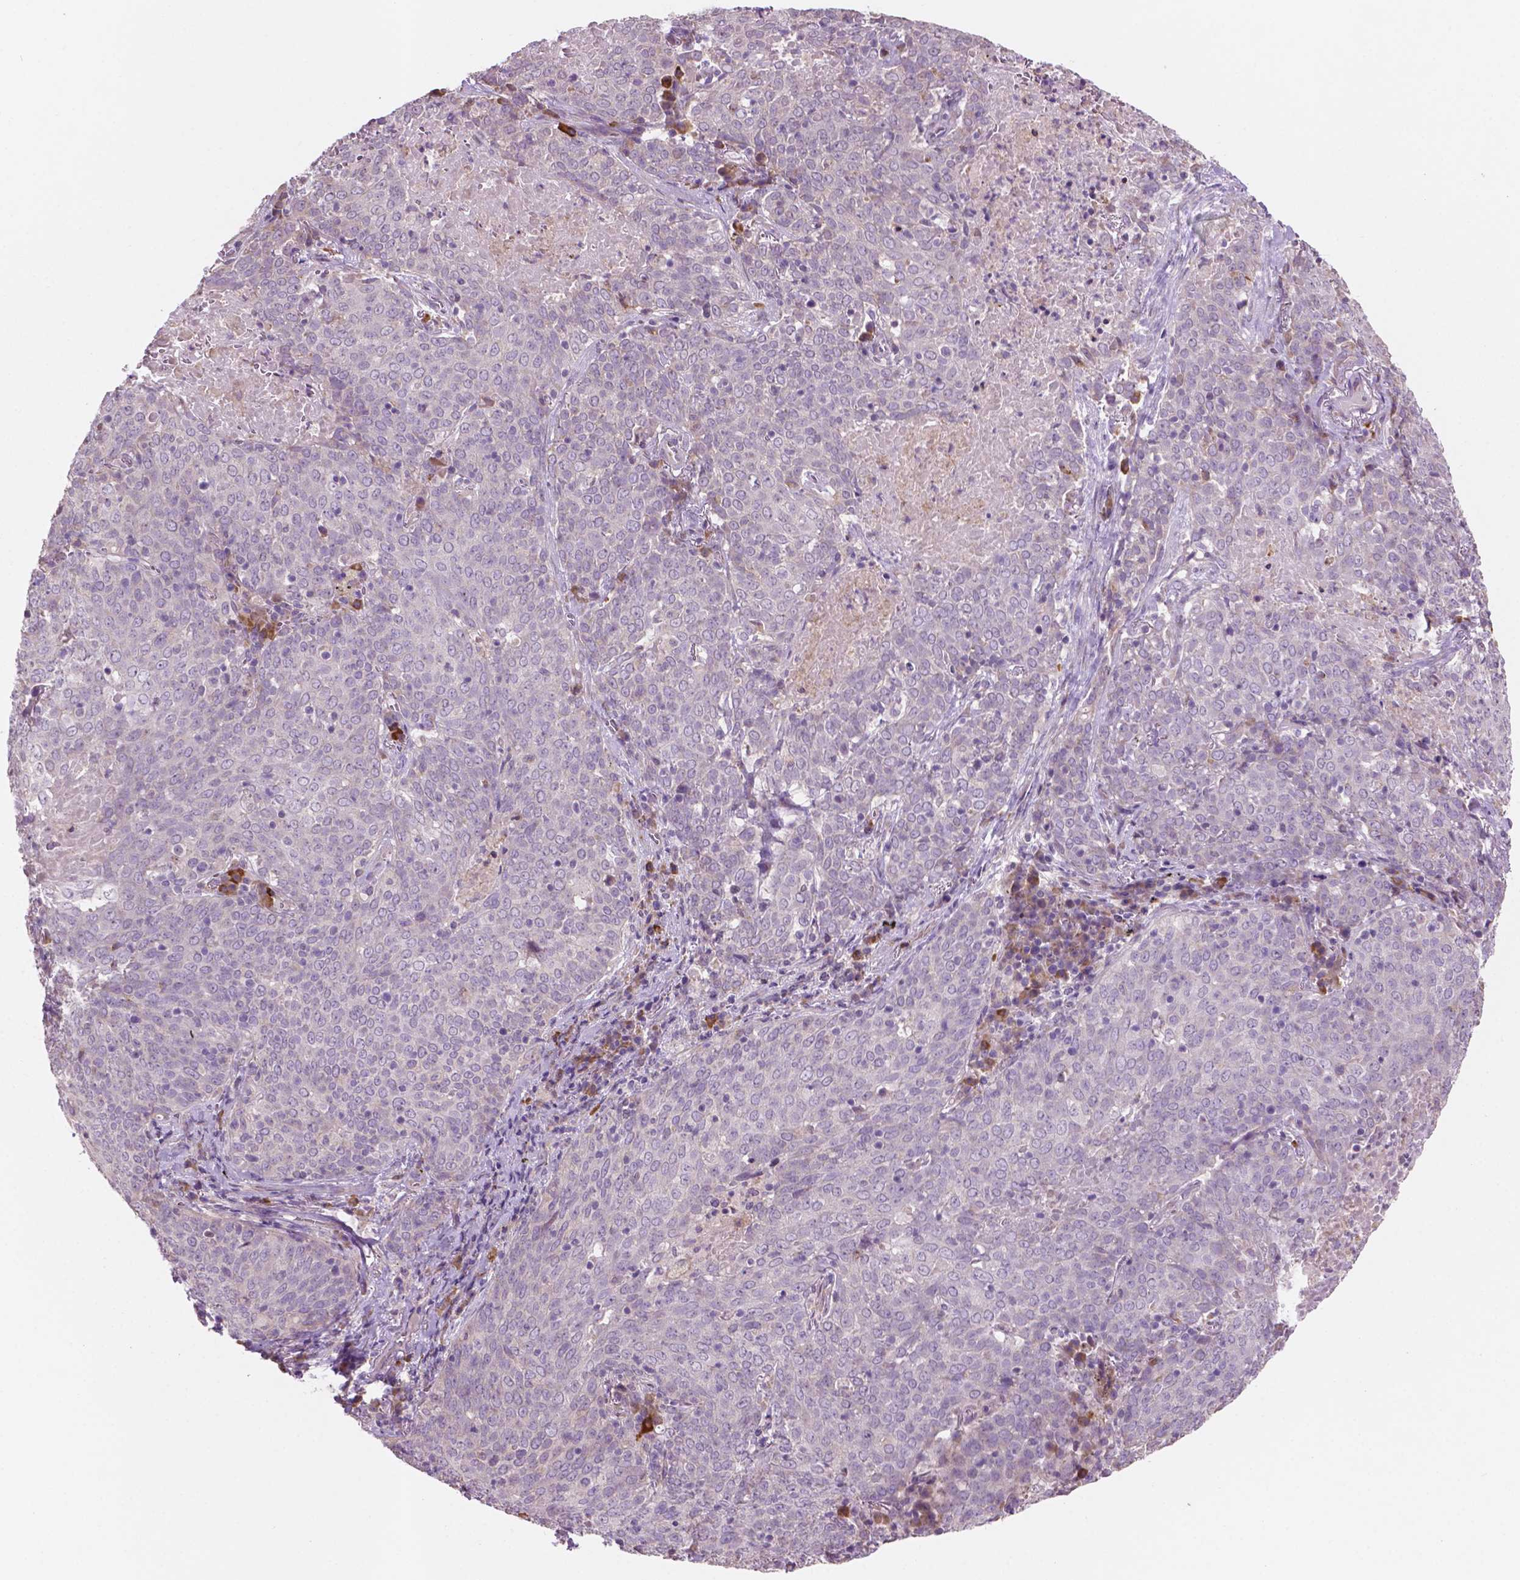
{"staining": {"intensity": "negative", "quantity": "none", "location": "none"}, "tissue": "lung cancer", "cell_type": "Tumor cells", "image_type": "cancer", "snomed": [{"axis": "morphology", "description": "Squamous cell carcinoma, NOS"}, {"axis": "topography", "description": "Lung"}], "caption": "A photomicrograph of lung cancer (squamous cell carcinoma) stained for a protein demonstrates no brown staining in tumor cells.", "gene": "LRP1B", "patient": {"sex": "male", "age": 82}}